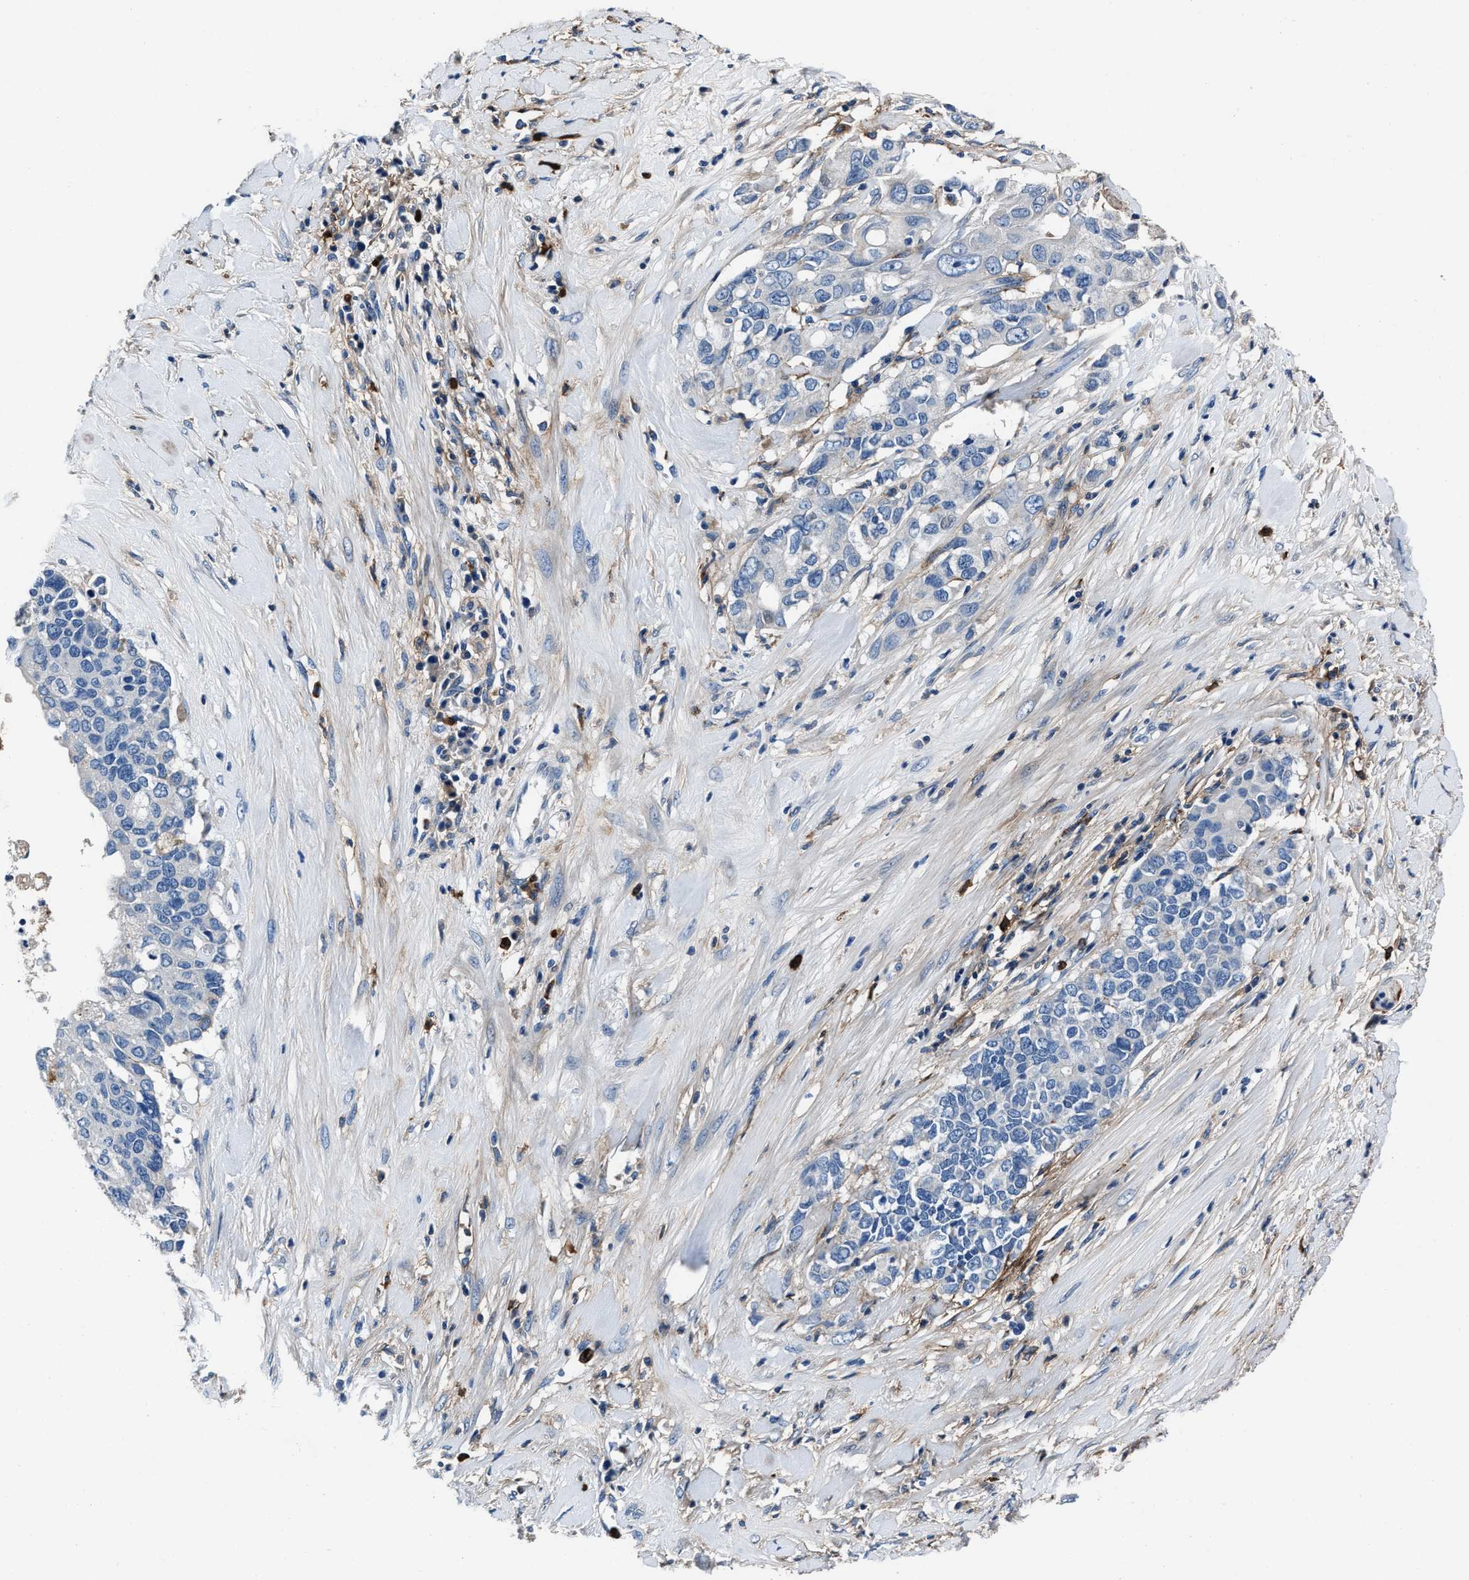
{"staining": {"intensity": "negative", "quantity": "none", "location": "none"}, "tissue": "pancreatic cancer", "cell_type": "Tumor cells", "image_type": "cancer", "snomed": [{"axis": "morphology", "description": "Adenocarcinoma, NOS"}, {"axis": "topography", "description": "Pancreas"}], "caption": "Adenocarcinoma (pancreatic) was stained to show a protein in brown. There is no significant expression in tumor cells.", "gene": "FGL2", "patient": {"sex": "female", "age": 56}}